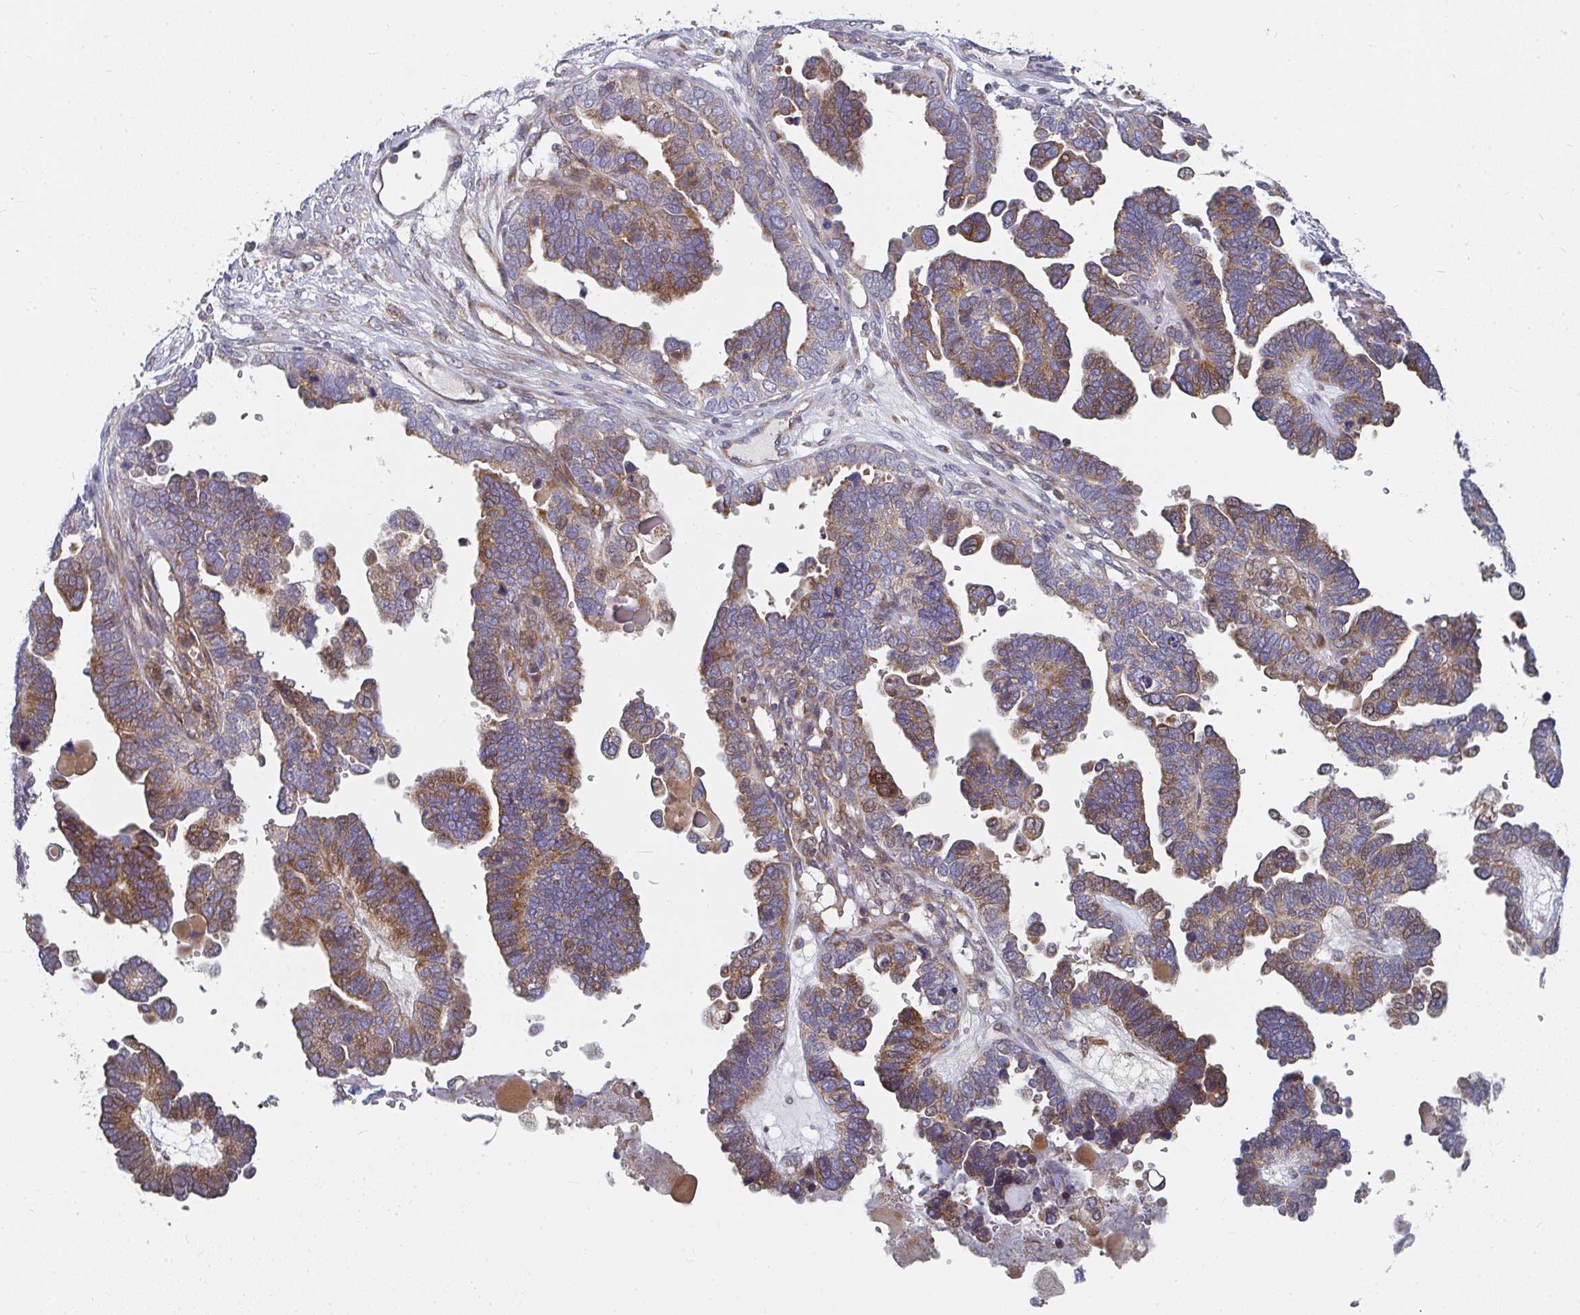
{"staining": {"intensity": "moderate", "quantity": ">75%", "location": "cytoplasmic/membranous"}, "tissue": "ovarian cancer", "cell_type": "Tumor cells", "image_type": "cancer", "snomed": [{"axis": "morphology", "description": "Cystadenocarcinoma, serous, NOS"}, {"axis": "topography", "description": "Ovary"}], "caption": "Immunohistochemical staining of human ovarian cancer demonstrates medium levels of moderate cytoplasmic/membranous expression in about >75% of tumor cells. (Stains: DAB in brown, nuclei in blue, Microscopy: brightfield microscopy at high magnification).", "gene": "RHEBL1", "patient": {"sex": "female", "age": 51}}